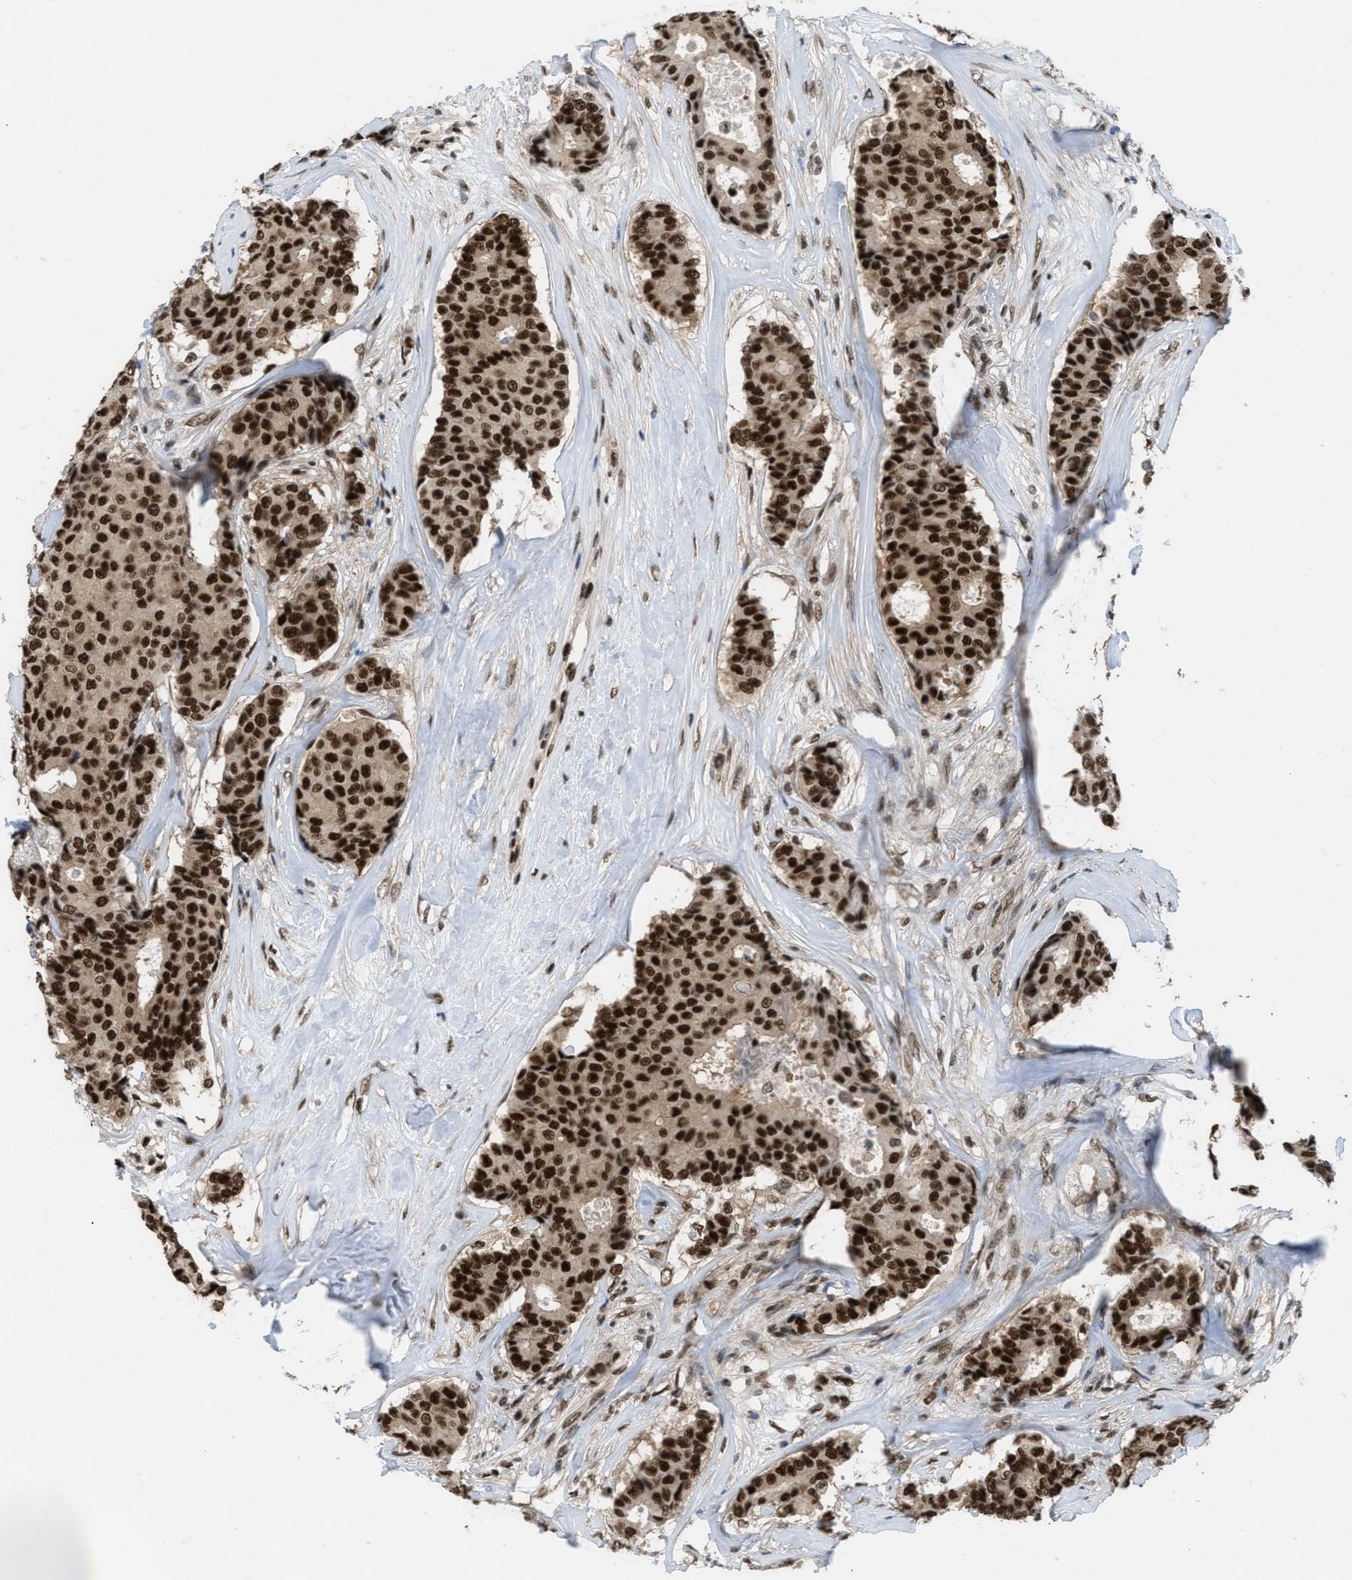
{"staining": {"intensity": "strong", "quantity": ">75%", "location": "nuclear"}, "tissue": "breast cancer", "cell_type": "Tumor cells", "image_type": "cancer", "snomed": [{"axis": "morphology", "description": "Duct carcinoma"}, {"axis": "topography", "description": "Breast"}], "caption": "Breast cancer was stained to show a protein in brown. There is high levels of strong nuclear staining in about >75% of tumor cells.", "gene": "CDT1", "patient": {"sex": "female", "age": 75}}